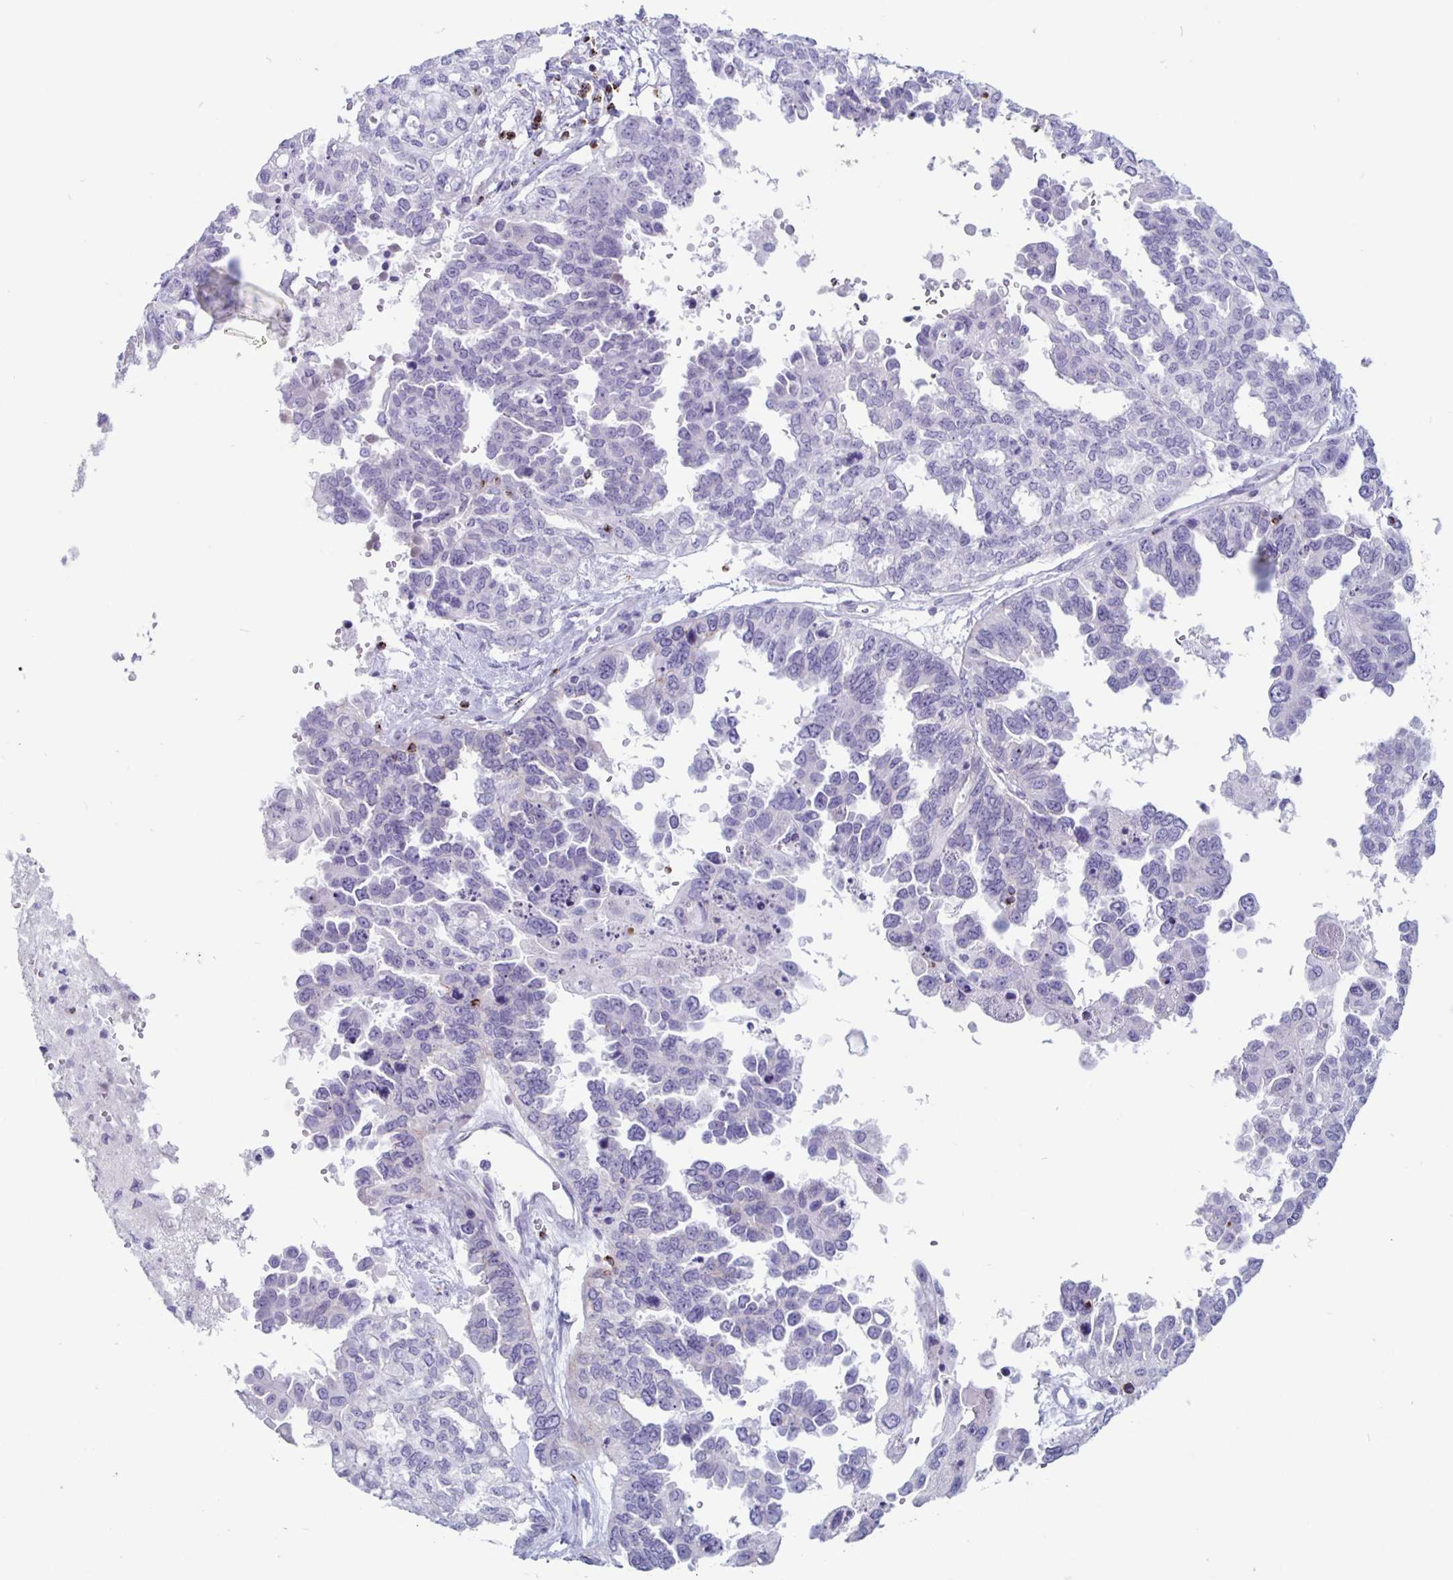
{"staining": {"intensity": "negative", "quantity": "none", "location": "none"}, "tissue": "ovarian cancer", "cell_type": "Tumor cells", "image_type": "cancer", "snomed": [{"axis": "morphology", "description": "Cystadenocarcinoma, serous, NOS"}, {"axis": "topography", "description": "Ovary"}], "caption": "There is no significant staining in tumor cells of ovarian cancer. (Brightfield microscopy of DAB IHC at high magnification).", "gene": "GZMK", "patient": {"sex": "female", "age": 53}}